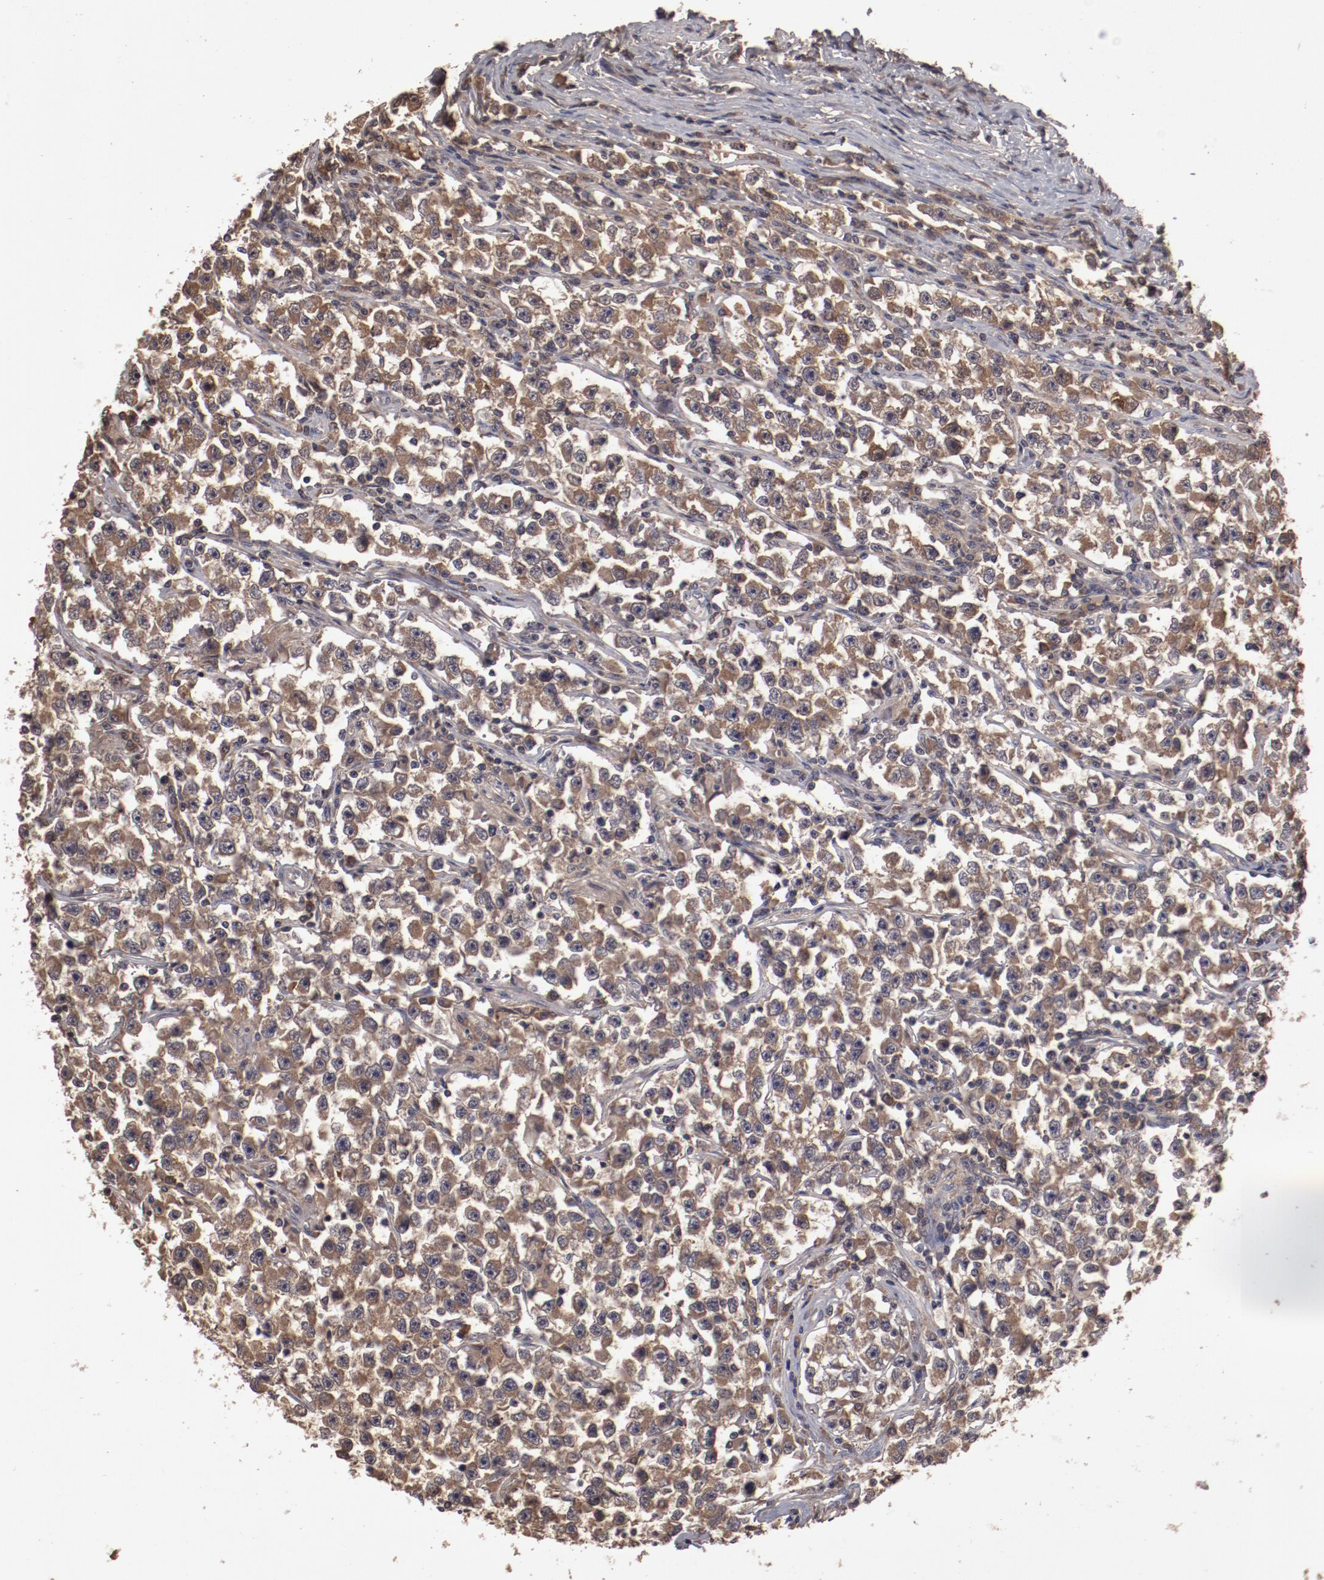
{"staining": {"intensity": "moderate", "quantity": ">75%", "location": "cytoplasmic/membranous"}, "tissue": "testis cancer", "cell_type": "Tumor cells", "image_type": "cancer", "snomed": [{"axis": "morphology", "description": "Seminoma, NOS"}, {"axis": "topography", "description": "Testis"}], "caption": "Moderate cytoplasmic/membranous expression is identified in approximately >75% of tumor cells in testis cancer.", "gene": "CP", "patient": {"sex": "male", "age": 33}}